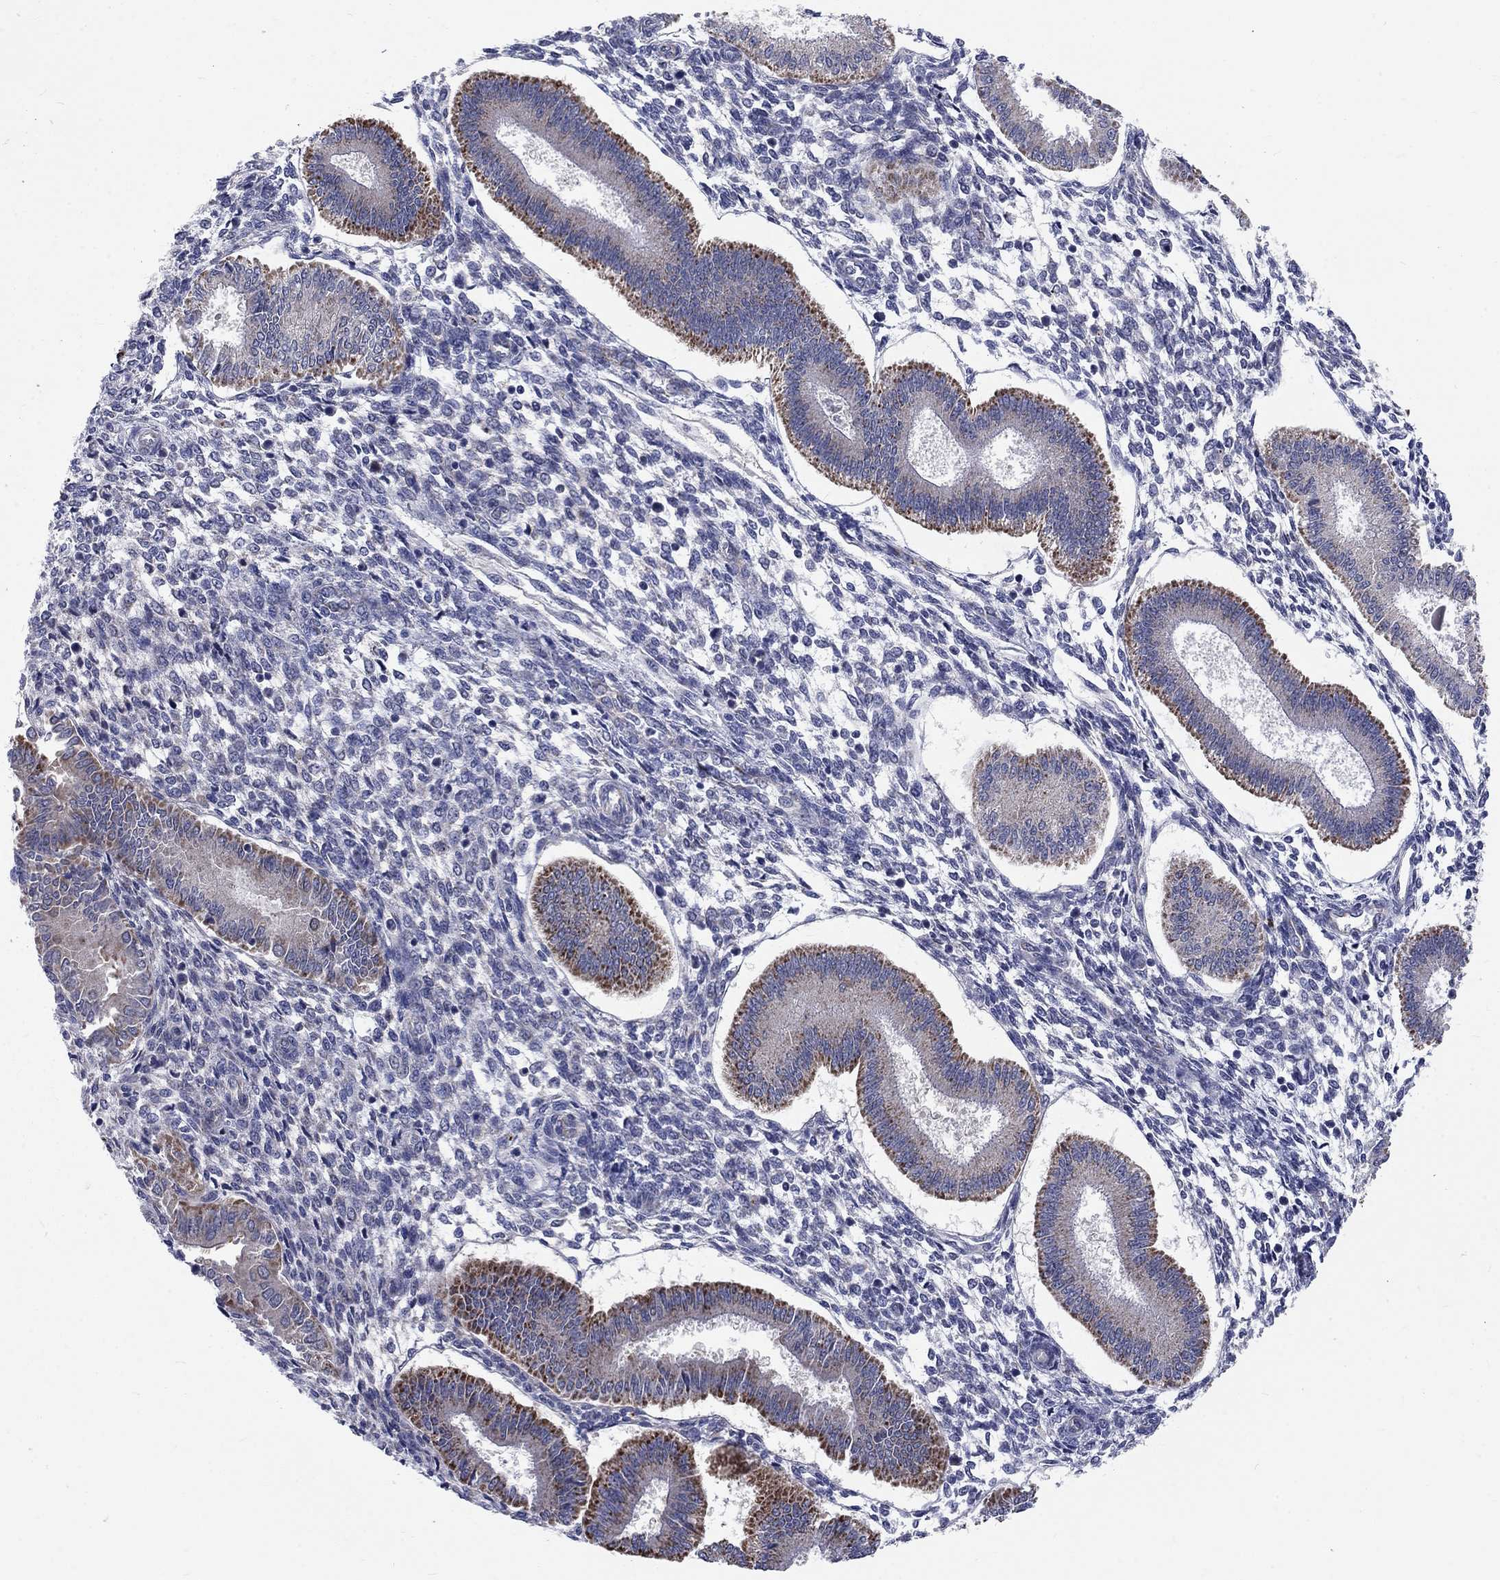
{"staining": {"intensity": "negative", "quantity": "none", "location": "none"}, "tissue": "endometrium", "cell_type": "Cells in endometrial stroma", "image_type": "normal", "snomed": [{"axis": "morphology", "description": "Normal tissue, NOS"}, {"axis": "topography", "description": "Endometrium"}], "caption": "Endometrium was stained to show a protein in brown. There is no significant positivity in cells in endometrial stroma. (DAB (3,3'-diaminobenzidine) IHC, high magnification).", "gene": "NME7", "patient": {"sex": "female", "age": 43}}